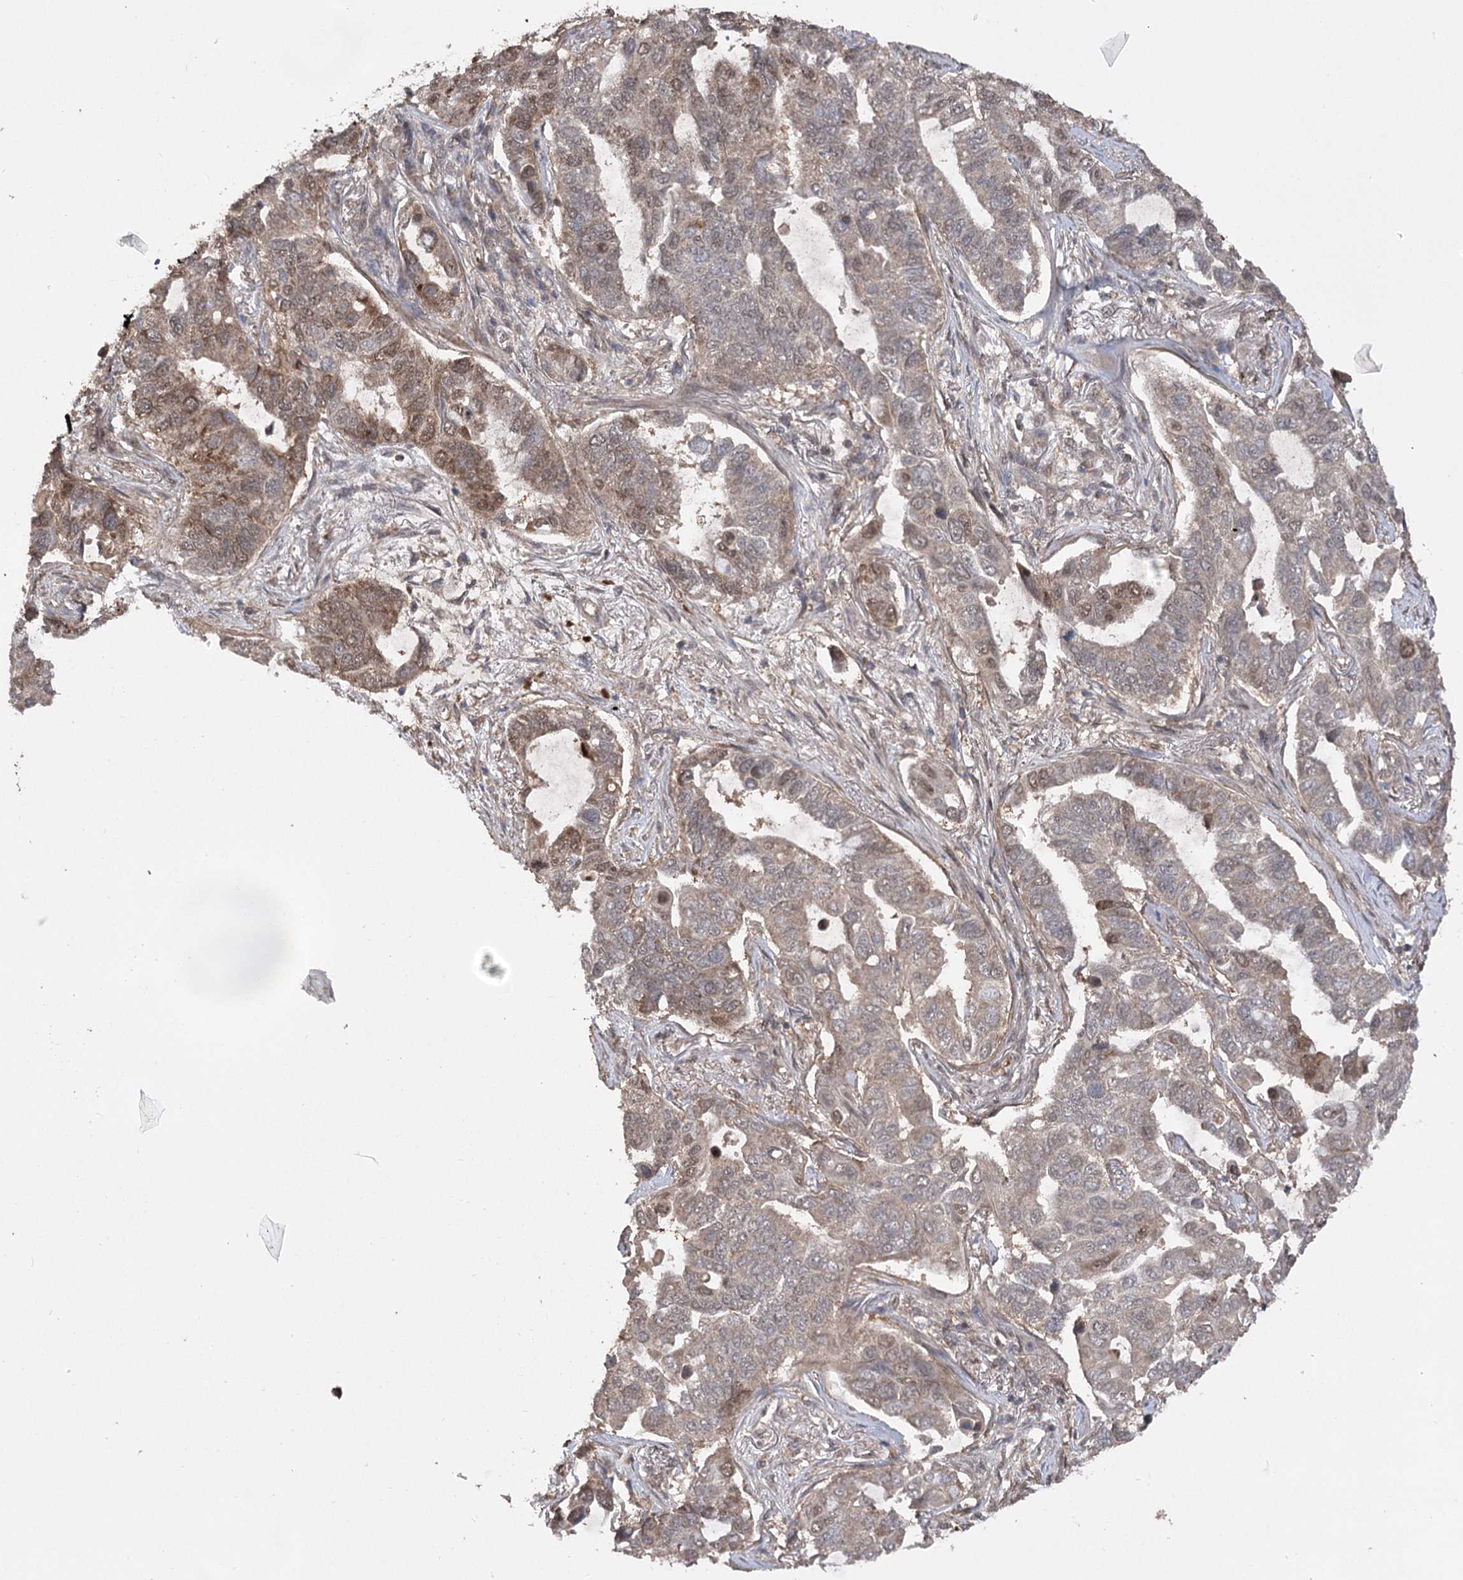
{"staining": {"intensity": "moderate", "quantity": "25%-75%", "location": "cytoplasmic/membranous,nuclear"}, "tissue": "lung cancer", "cell_type": "Tumor cells", "image_type": "cancer", "snomed": [{"axis": "morphology", "description": "Adenocarcinoma, NOS"}, {"axis": "topography", "description": "Lung"}], "caption": "Moderate cytoplasmic/membranous and nuclear positivity for a protein is seen in about 25%-75% of tumor cells of lung cancer using immunohistochemistry (IHC).", "gene": "TENM2", "patient": {"sex": "male", "age": 64}}